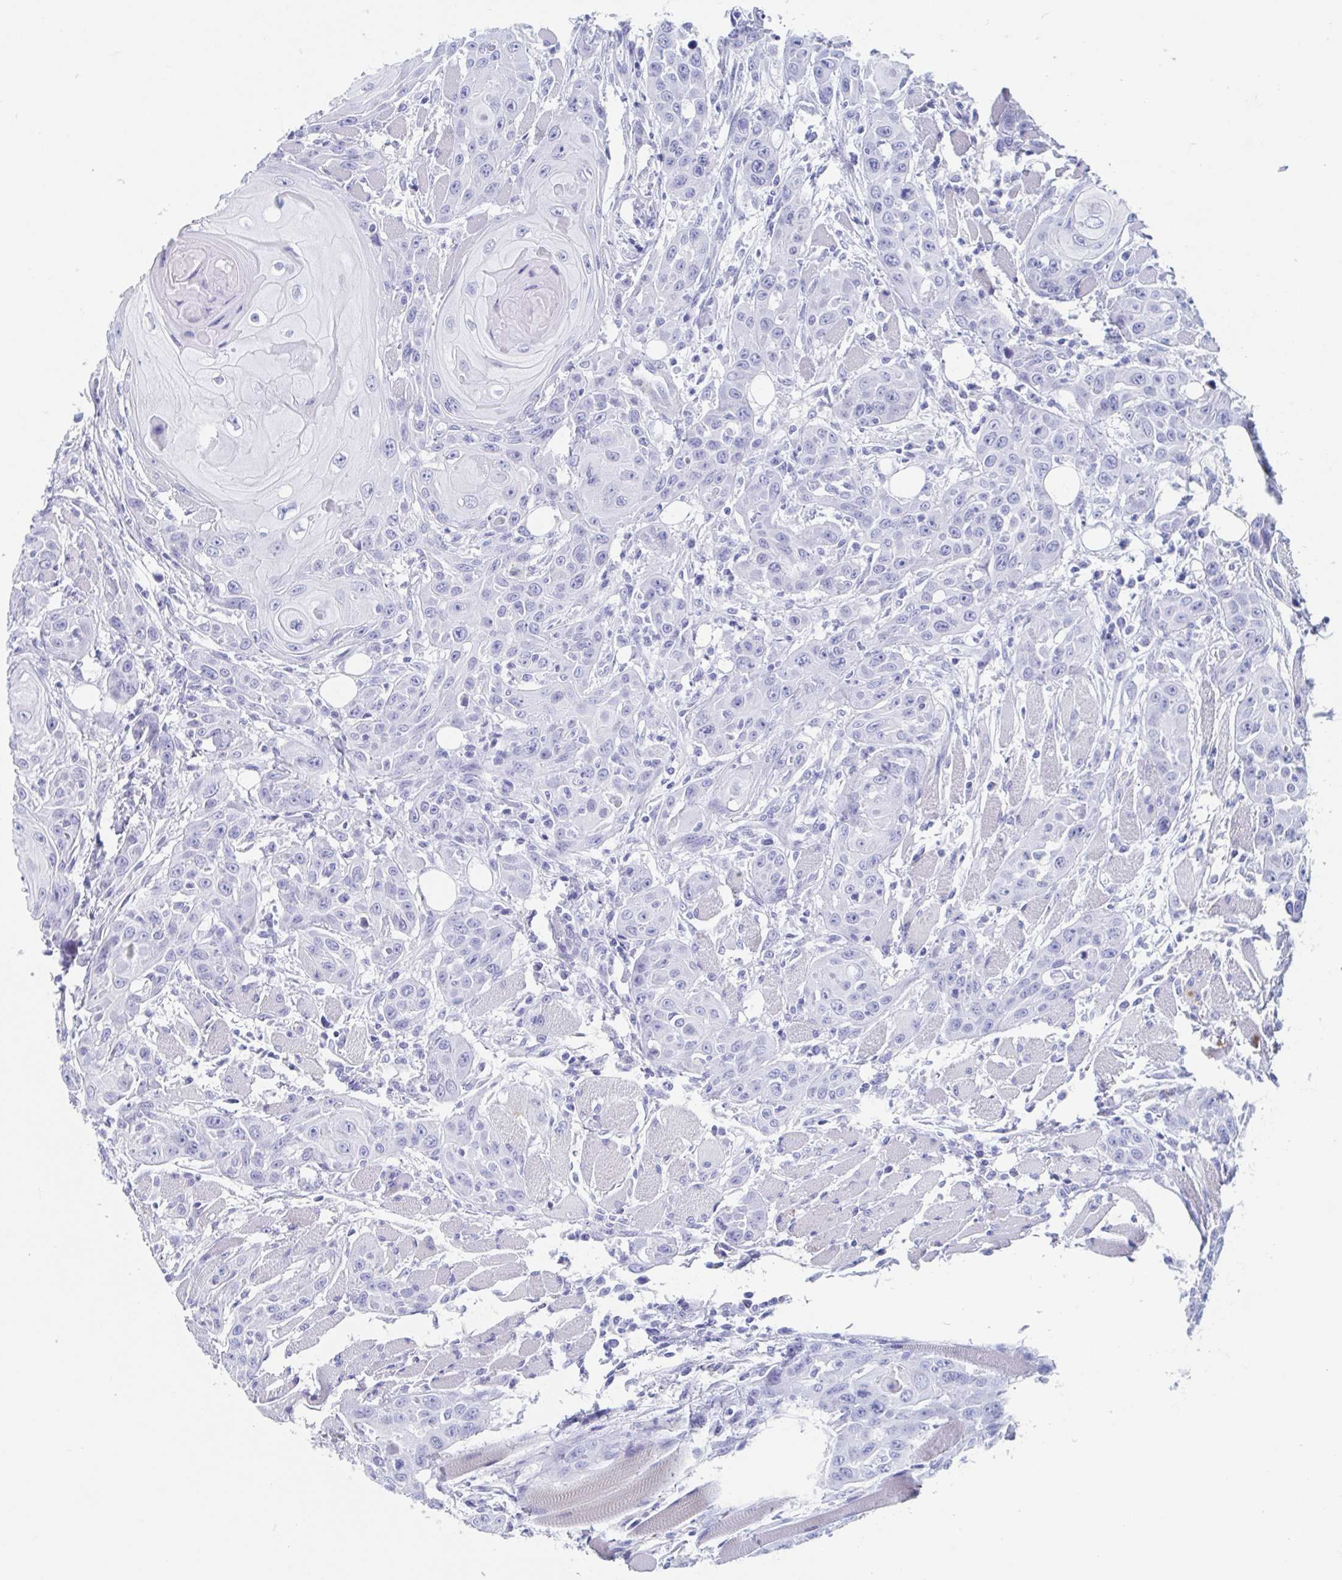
{"staining": {"intensity": "negative", "quantity": "none", "location": "none"}, "tissue": "head and neck cancer", "cell_type": "Tumor cells", "image_type": "cancer", "snomed": [{"axis": "morphology", "description": "Squamous cell carcinoma, NOS"}, {"axis": "topography", "description": "Head-Neck"}], "caption": "Micrograph shows no protein staining in tumor cells of head and neck squamous cell carcinoma tissue. Nuclei are stained in blue.", "gene": "SHCBP1L", "patient": {"sex": "female", "age": 80}}